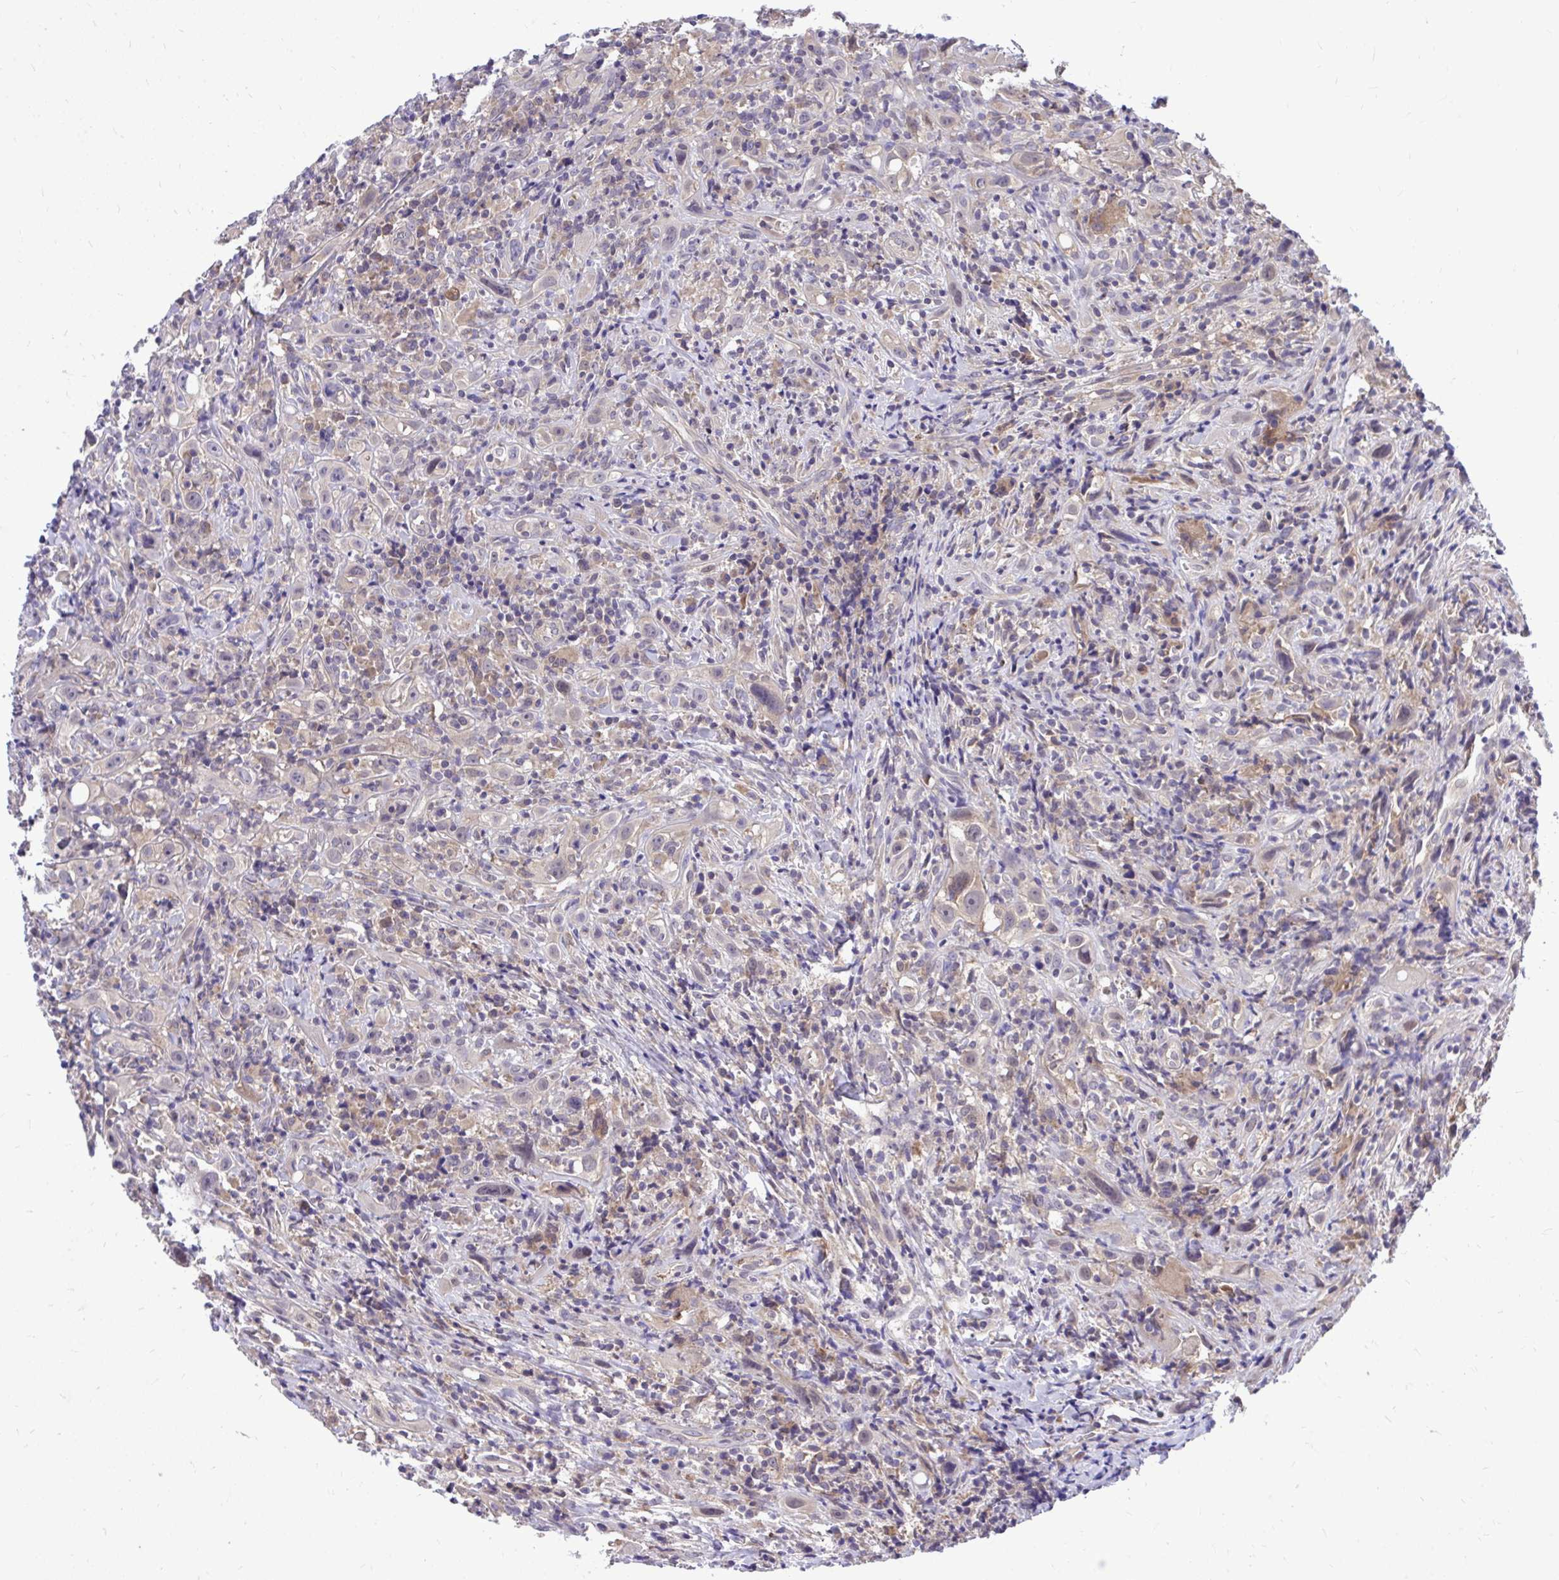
{"staining": {"intensity": "negative", "quantity": "none", "location": "none"}, "tissue": "head and neck cancer", "cell_type": "Tumor cells", "image_type": "cancer", "snomed": [{"axis": "morphology", "description": "Squamous cell carcinoma, NOS"}, {"axis": "topography", "description": "Head-Neck"}], "caption": "This is an immunohistochemistry micrograph of head and neck cancer (squamous cell carcinoma). There is no positivity in tumor cells.", "gene": "CEACAM18", "patient": {"sex": "female", "age": 95}}